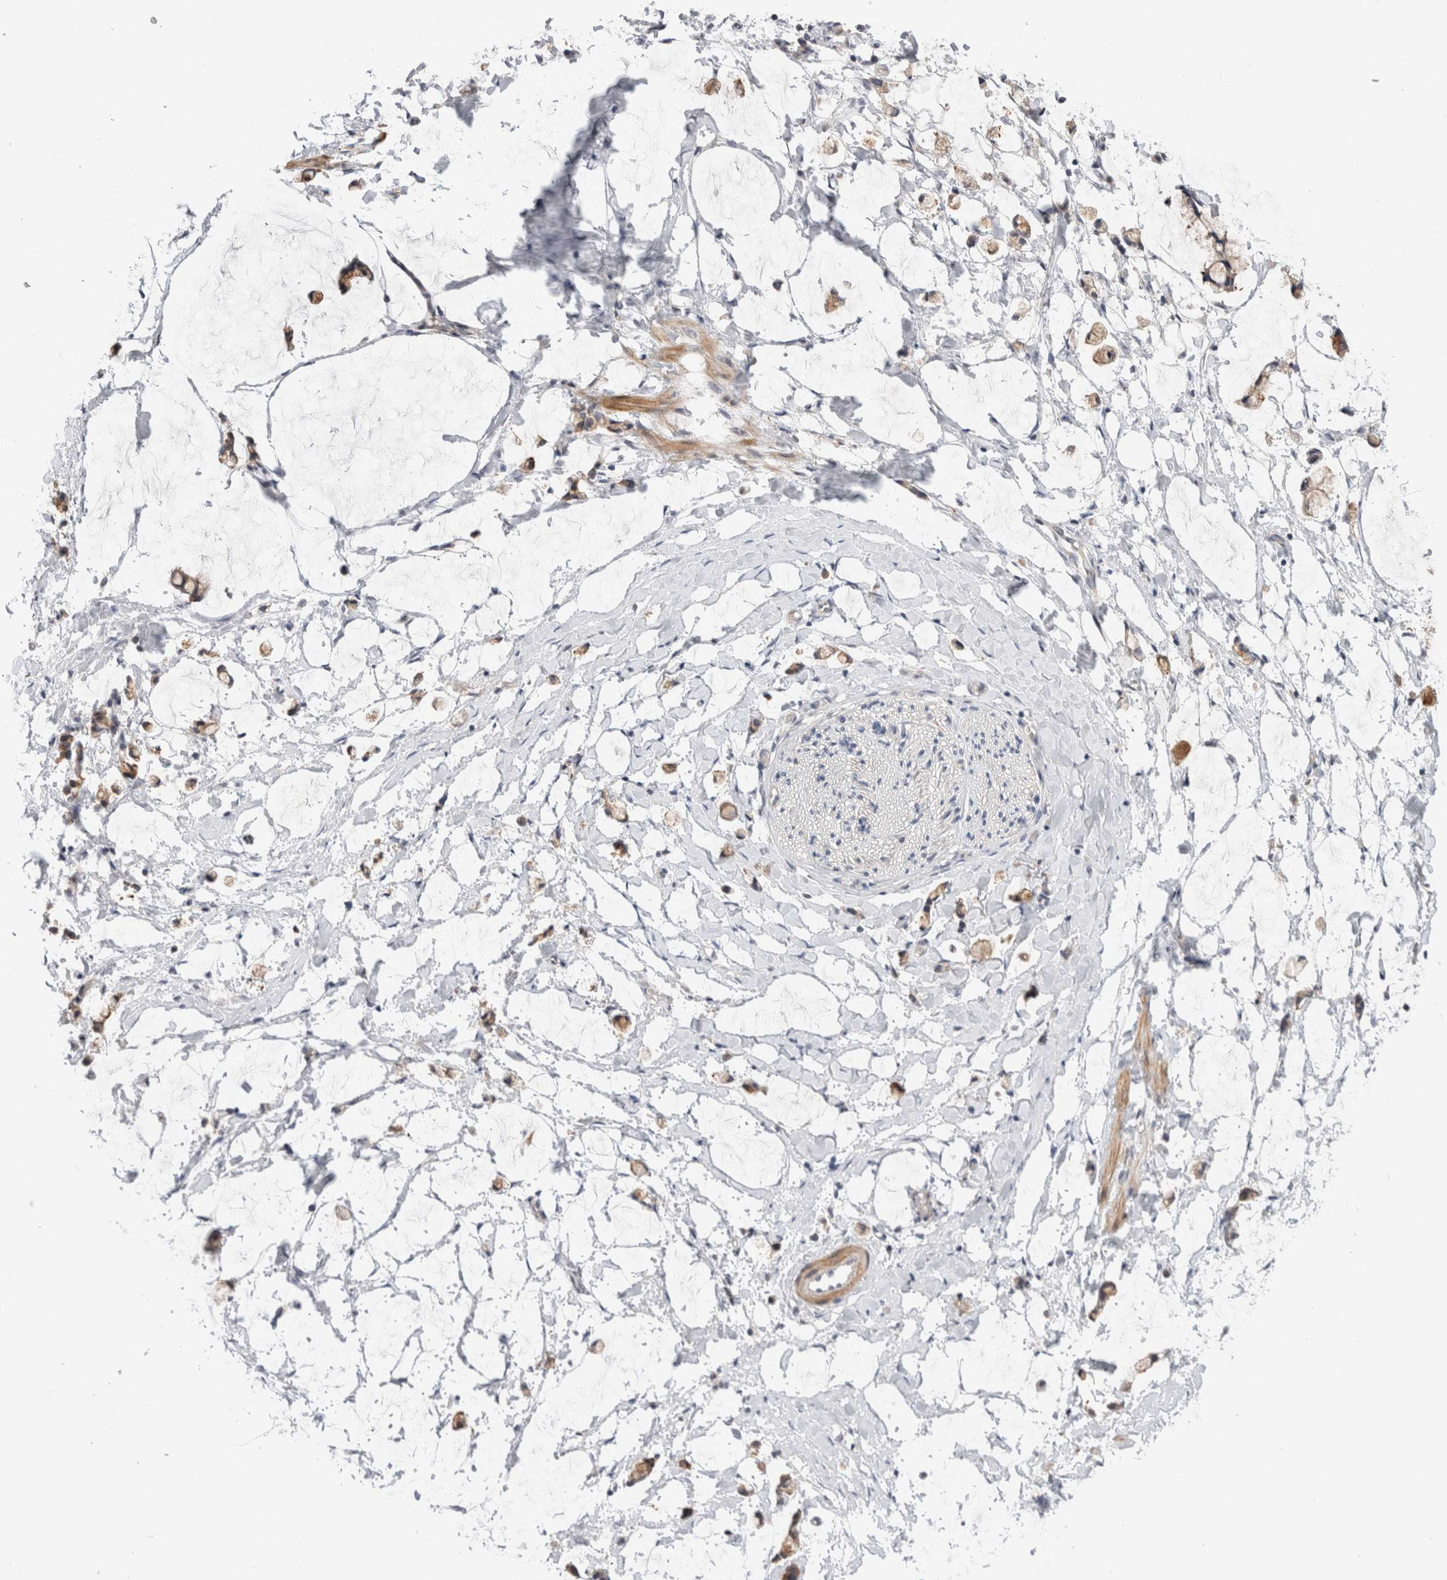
{"staining": {"intensity": "negative", "quantity": "none", "location": "none"}, "tissue": "adipose tissue", "cell_type": "Adipocytes", "image_type": "normal", "snomed": [{"axis": "morphology", "description": "Normal tissue, NOS"}, {"axis": "morphology", "description": "Adenocarcinoma, NOS"}, {"axis": "topography", "description": "Colon"}, {"axis": "topography", "description": "Peripheral nerve tissue"}], "caption": "Protein analysis of benign adipose tissue exhibits no significant expression in adipocytes. (Brightfield microscopy of DAB (3,3'-diaminobenzidine) immunohistochemistry (IHC) at high magnification).", "gene": "CRYBG1", "patient": {"sex": "male", "age": 14}}